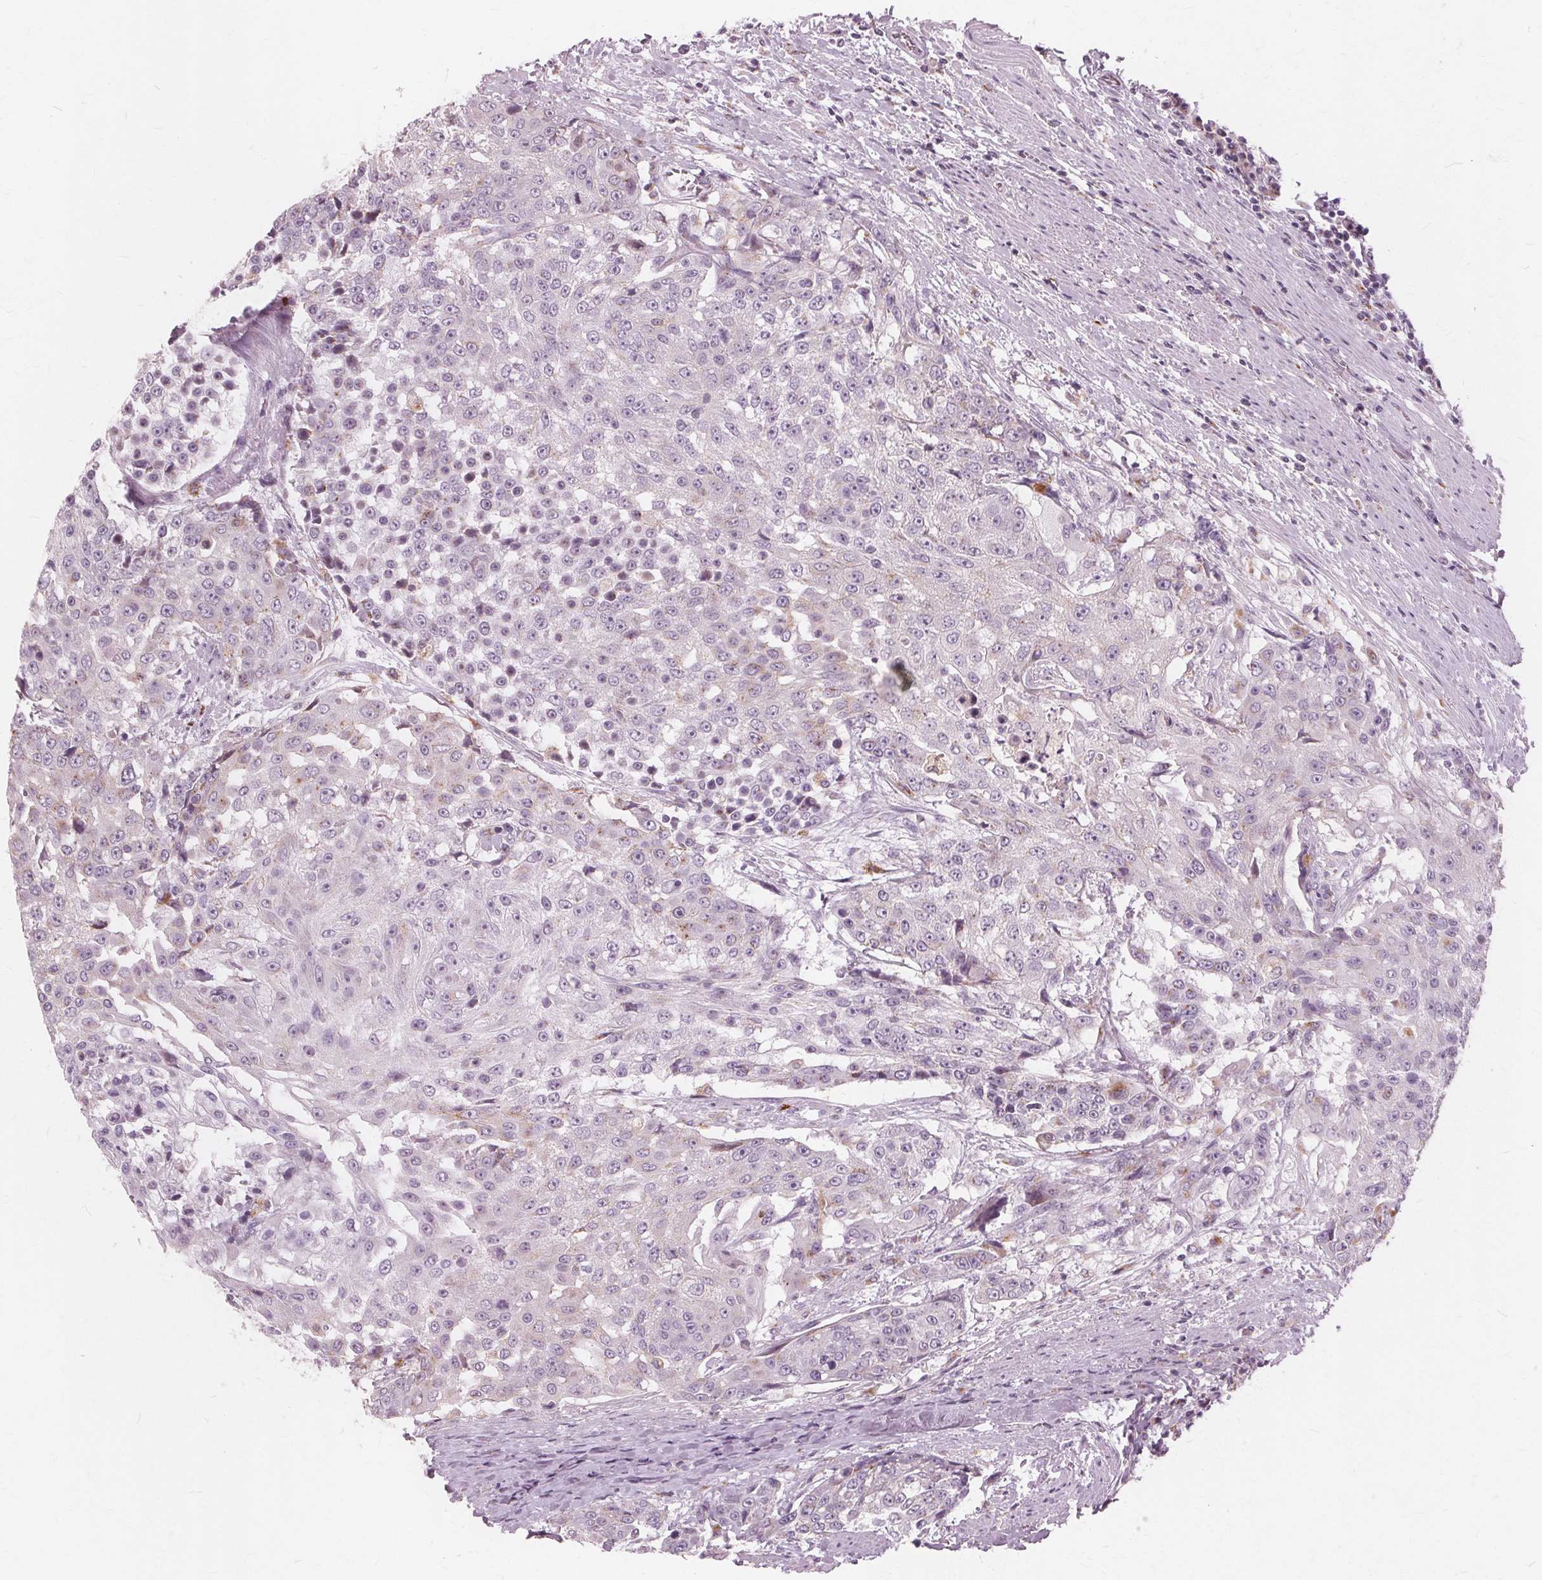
{"staining": {"intensity": "weak", "quantity": "<25%", "location": "cytoplasmic/membranous"}, "tissue": "urothelial cancer", "cell_type": "Tumor cells", "image_type": "cancer", "snomed": [{"axis": "morphology", "description": "Urothelial carcinoma, High grade"}, {"axis": "topography", "description": "Urinary bladder"}], "caption": "DAB (3,3'-diaminobenzidine) immunohistochemical staining of human urothelial cancer exhibits no significant positivity in tumor cells.", "gene": "DNASE2", "patient": {"sex": "female", "age": 63}}